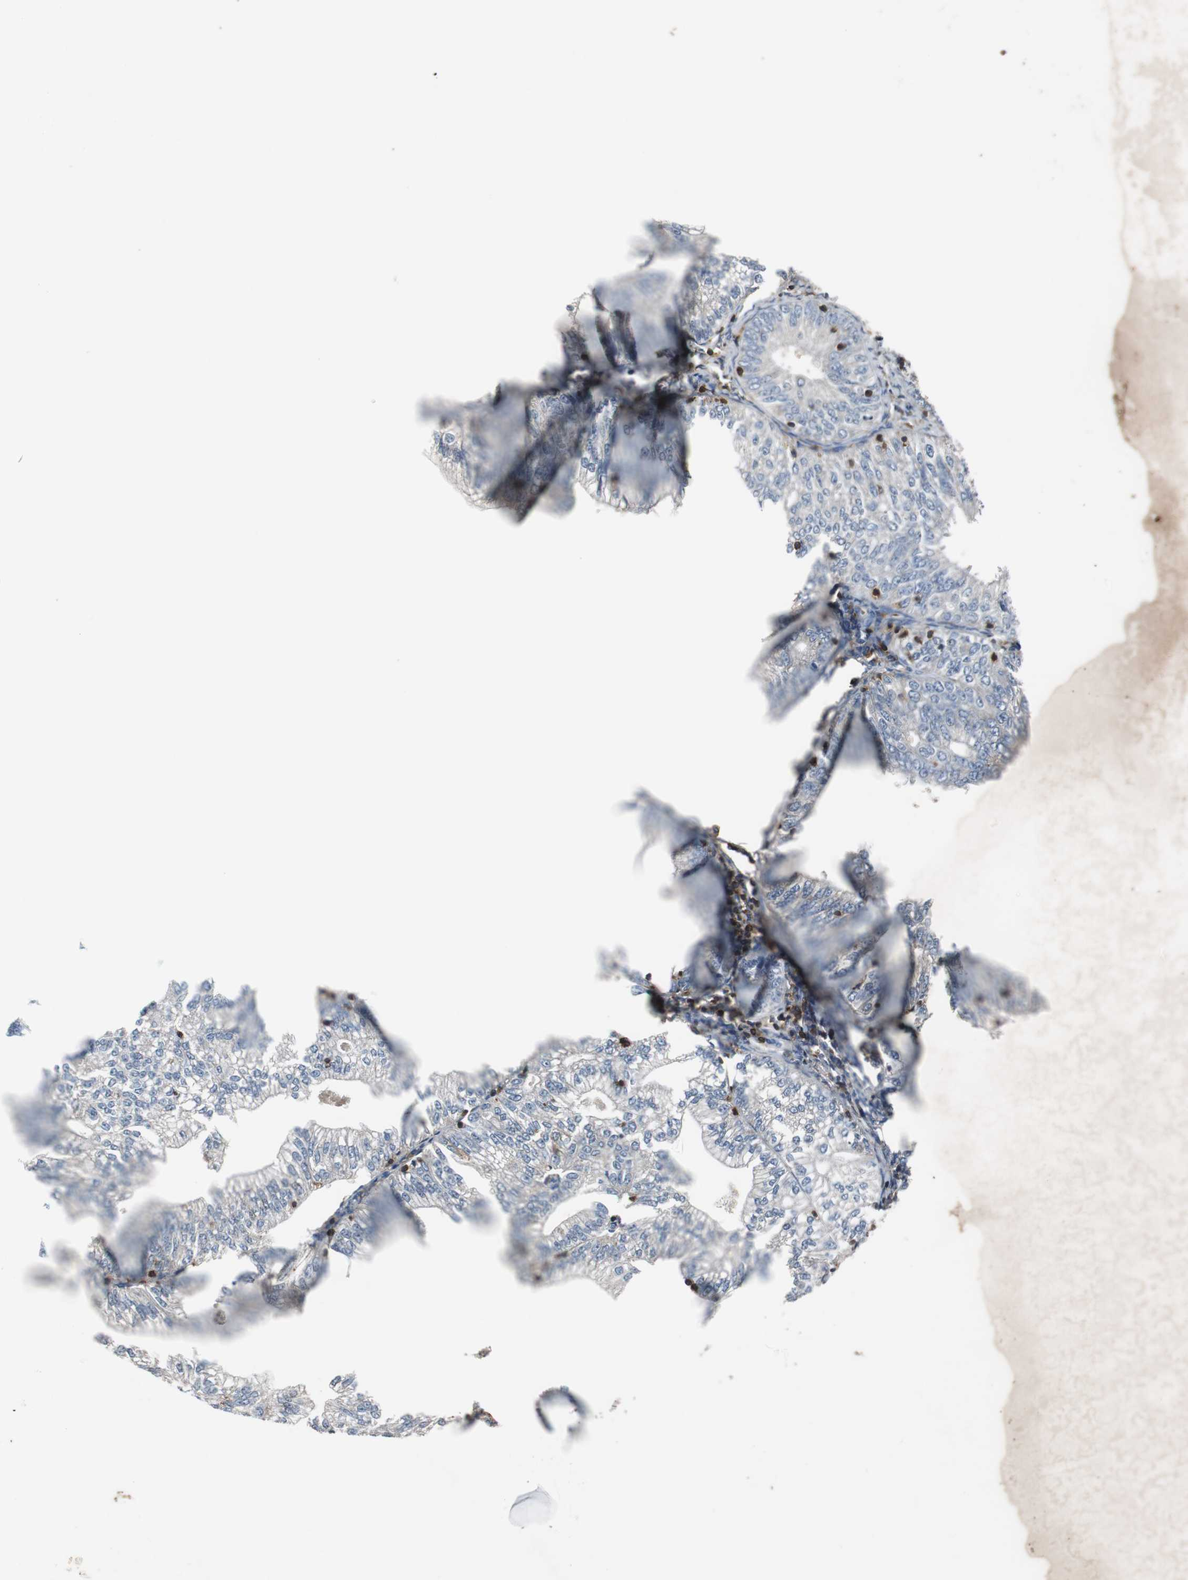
{"staining": {"intensity": "negative", "quantity": "none", "location": "none"}, "tissue": "endometrial cancer", "cell_type": "Tumor cells", "image_type": "cancer", "snomed": [{"axis": "morphology", "description": "Adenocarcinoma, NOS"}, {"axis": "topography", "description": "Endometrium"}], "caption": "A histopathology image of endometrial cancer stained for a protein displays no brown staining in tumor cells.", "gene": "CALB2", "patient": {"sex": "female", "age": 69}}